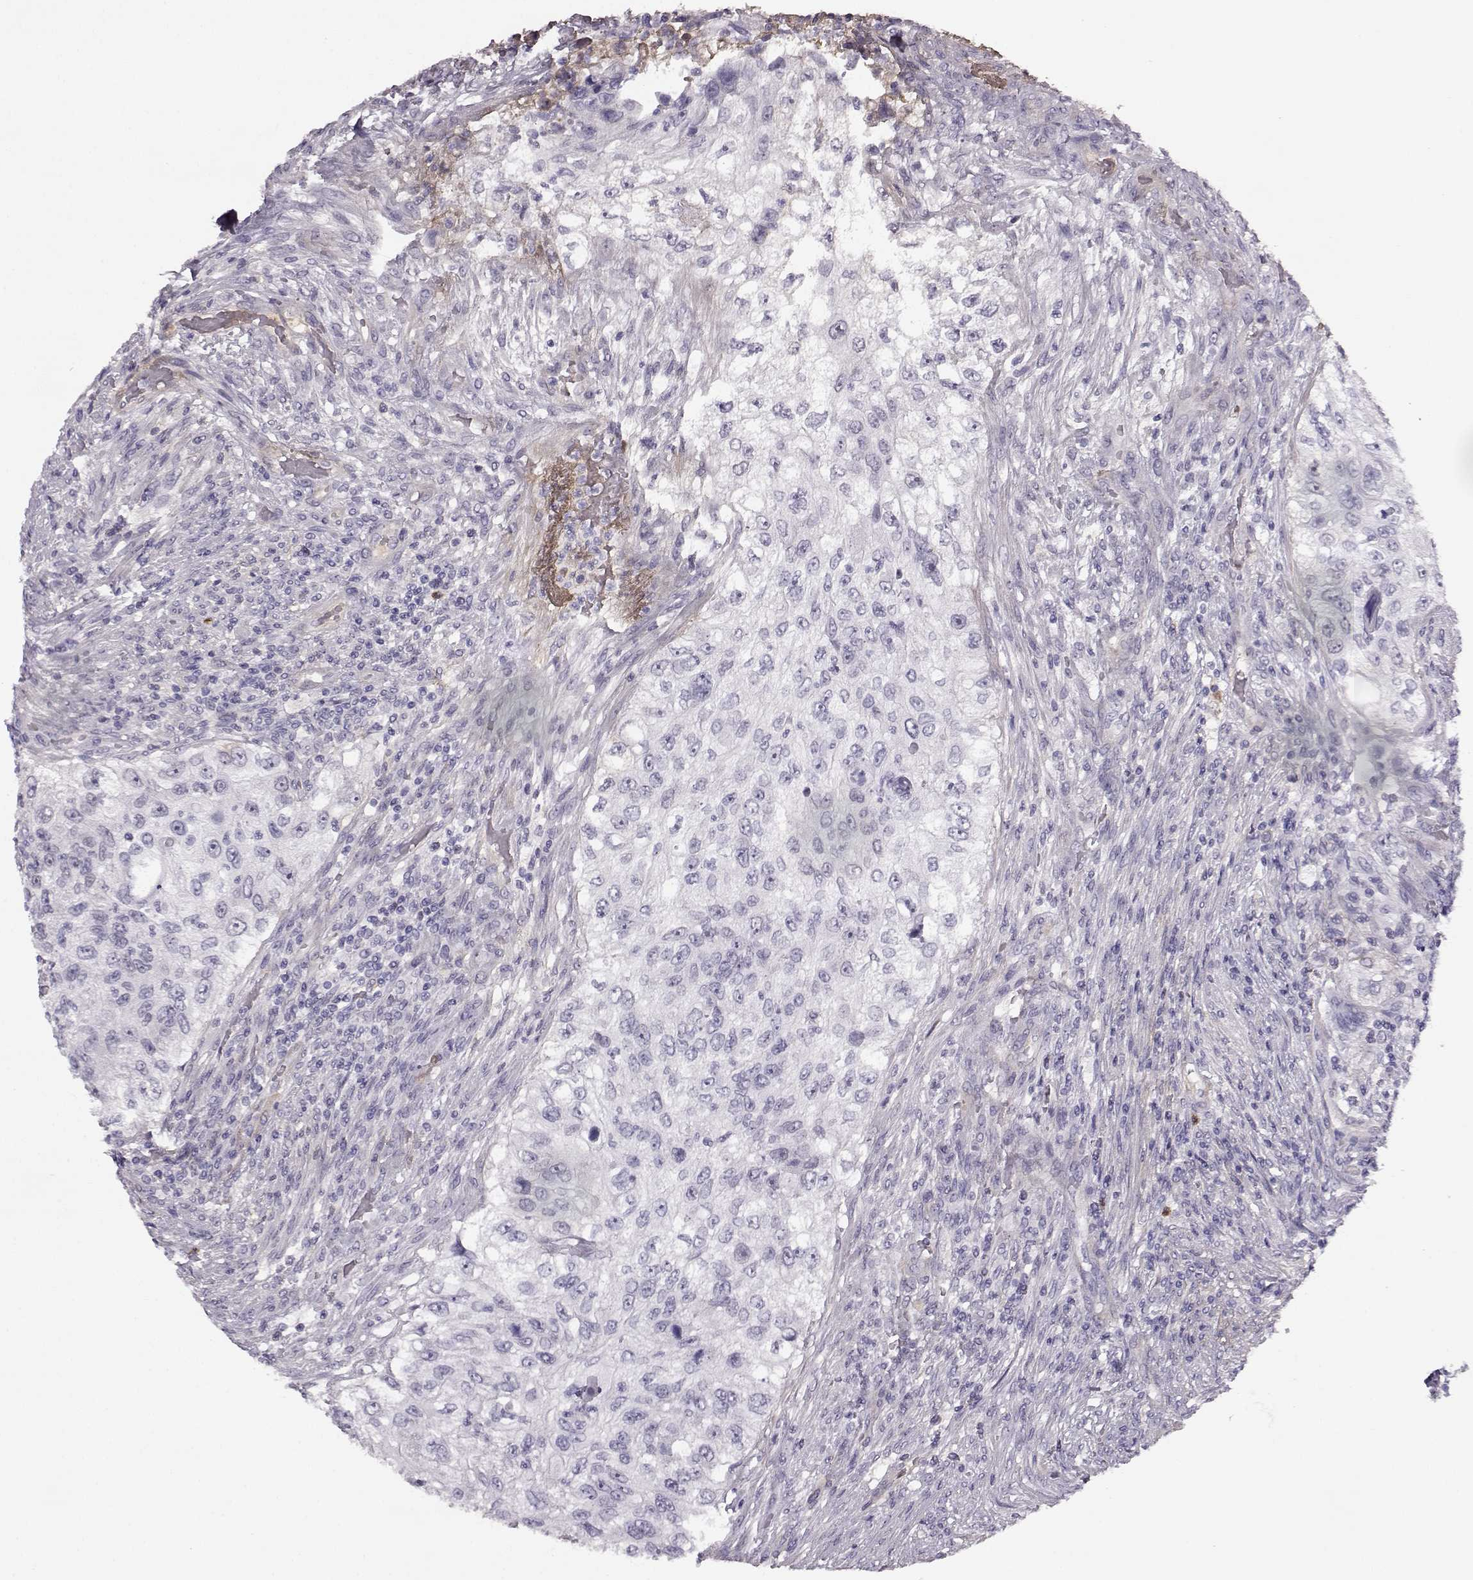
{"staining": {"intensity": "negative", "quantity": "none", "location": "none"}, "tissue": "urothelial cancer", "cell_type": "Tumor cells", "image_type": "cancer", "snomed": [{"axis": "morphology", "description": "Urothelial carcinoma, High grade"}, {"axis": "topography", "description": "Urinary bladder"}], "caption": "Urothelial cancer was stained to show a protein in brown. There is no significant staining in tumor cells.", "gene": "TRIM69", "patient": {"sex": "female", "age": 60}}